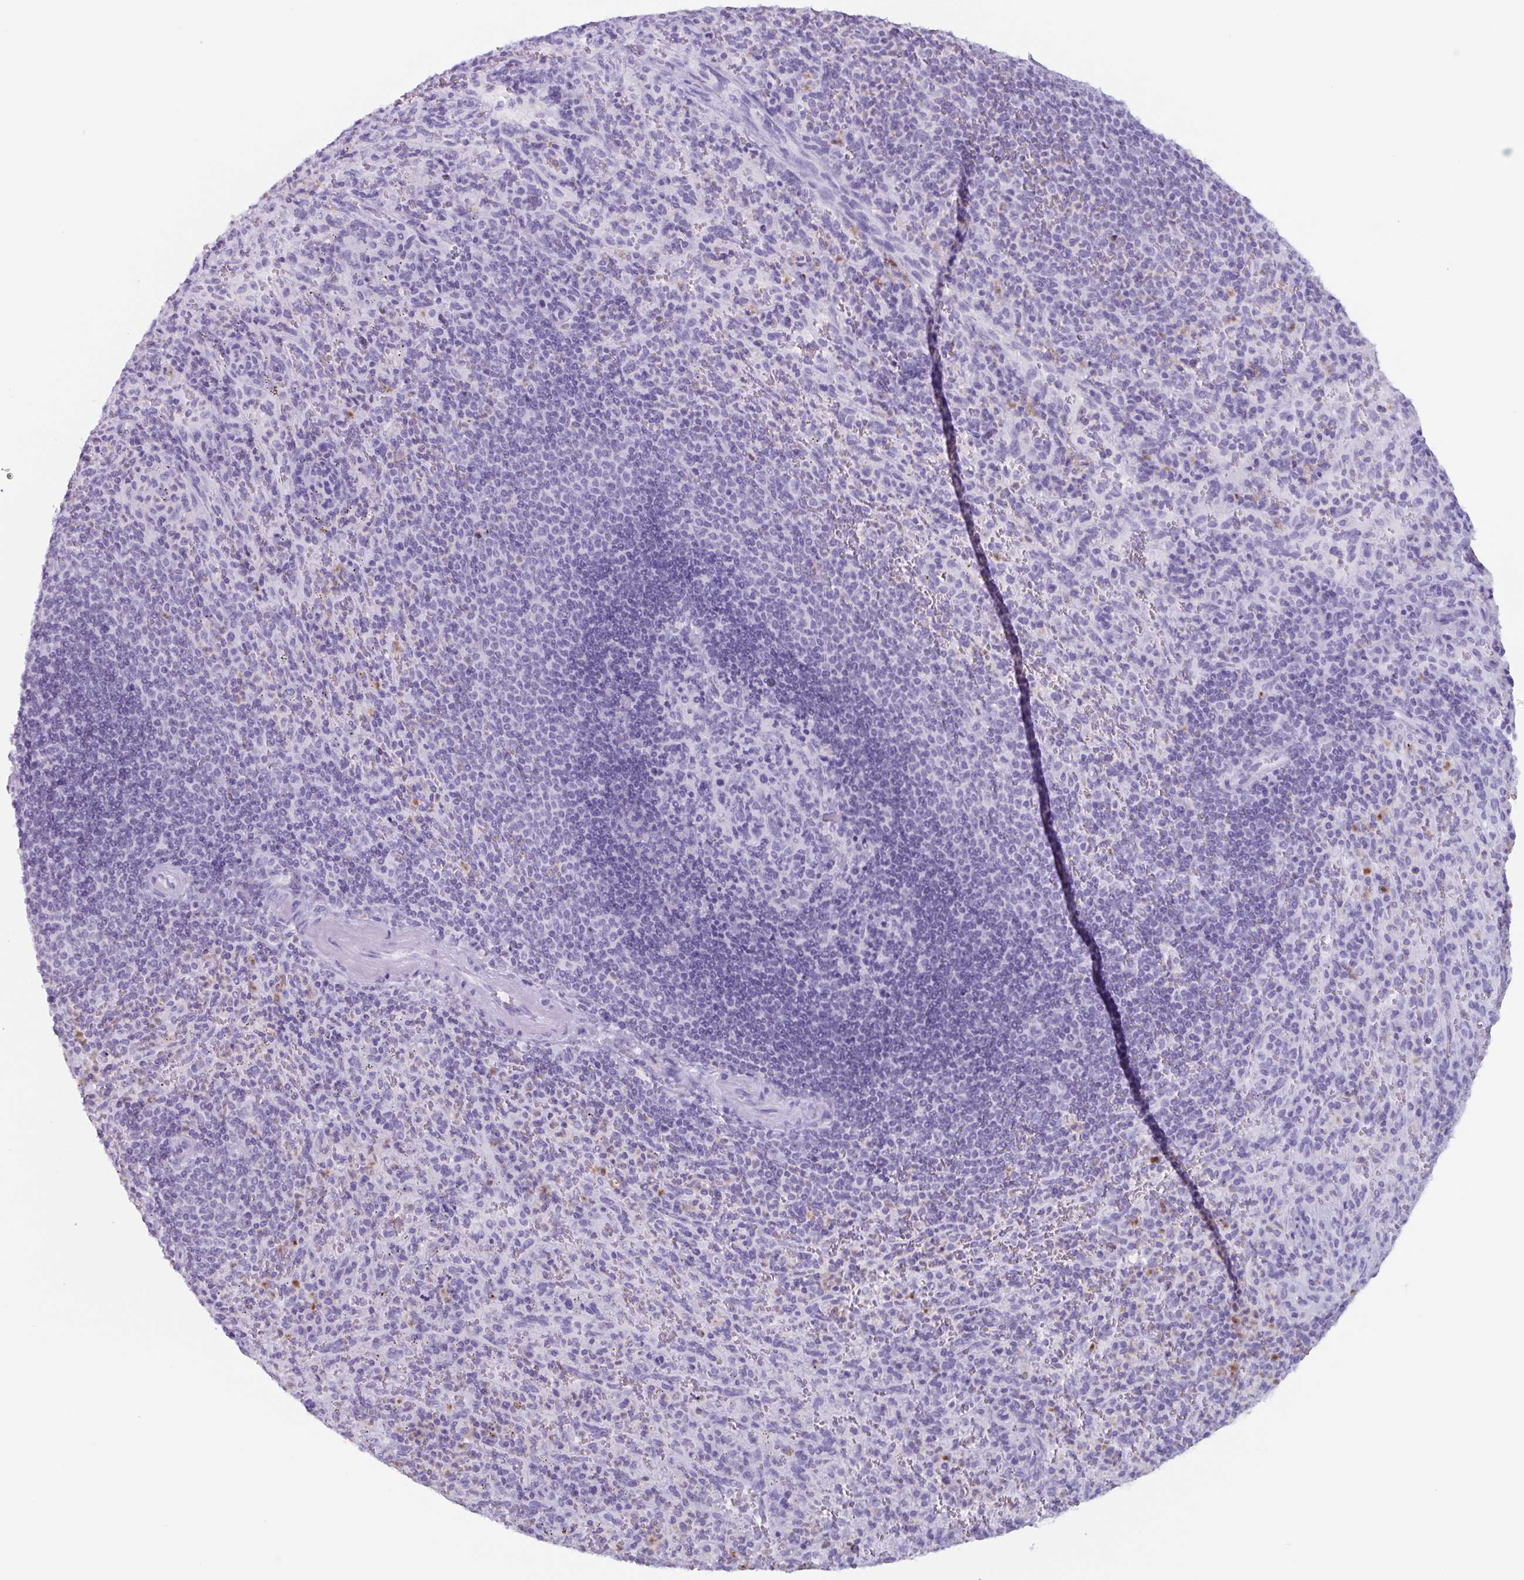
{"staining": {"intensity": "moderate", "quantity": "<25%", "location": "cytoplasmic/membranous"}, "tissue": "spleen", "cell_type": "Cells in red pulp", "image_type": "normal", "snomed": [{"axis": "morphology", "description": "Normal tissue, NOS"}, {"axis": "topography", "description": "Spleen"}], "caption": "Cells in red pulp exhibit low levels of moderate cytoplasmic/membranous positivity in approximately <25% of cells in benign human spleen. (DAB (3,3'-diaminobenzidine) IHC with brightfield microscopy, high magnification).", "gene": "BPI", "patient": {"sex": "male", "age": 57}}